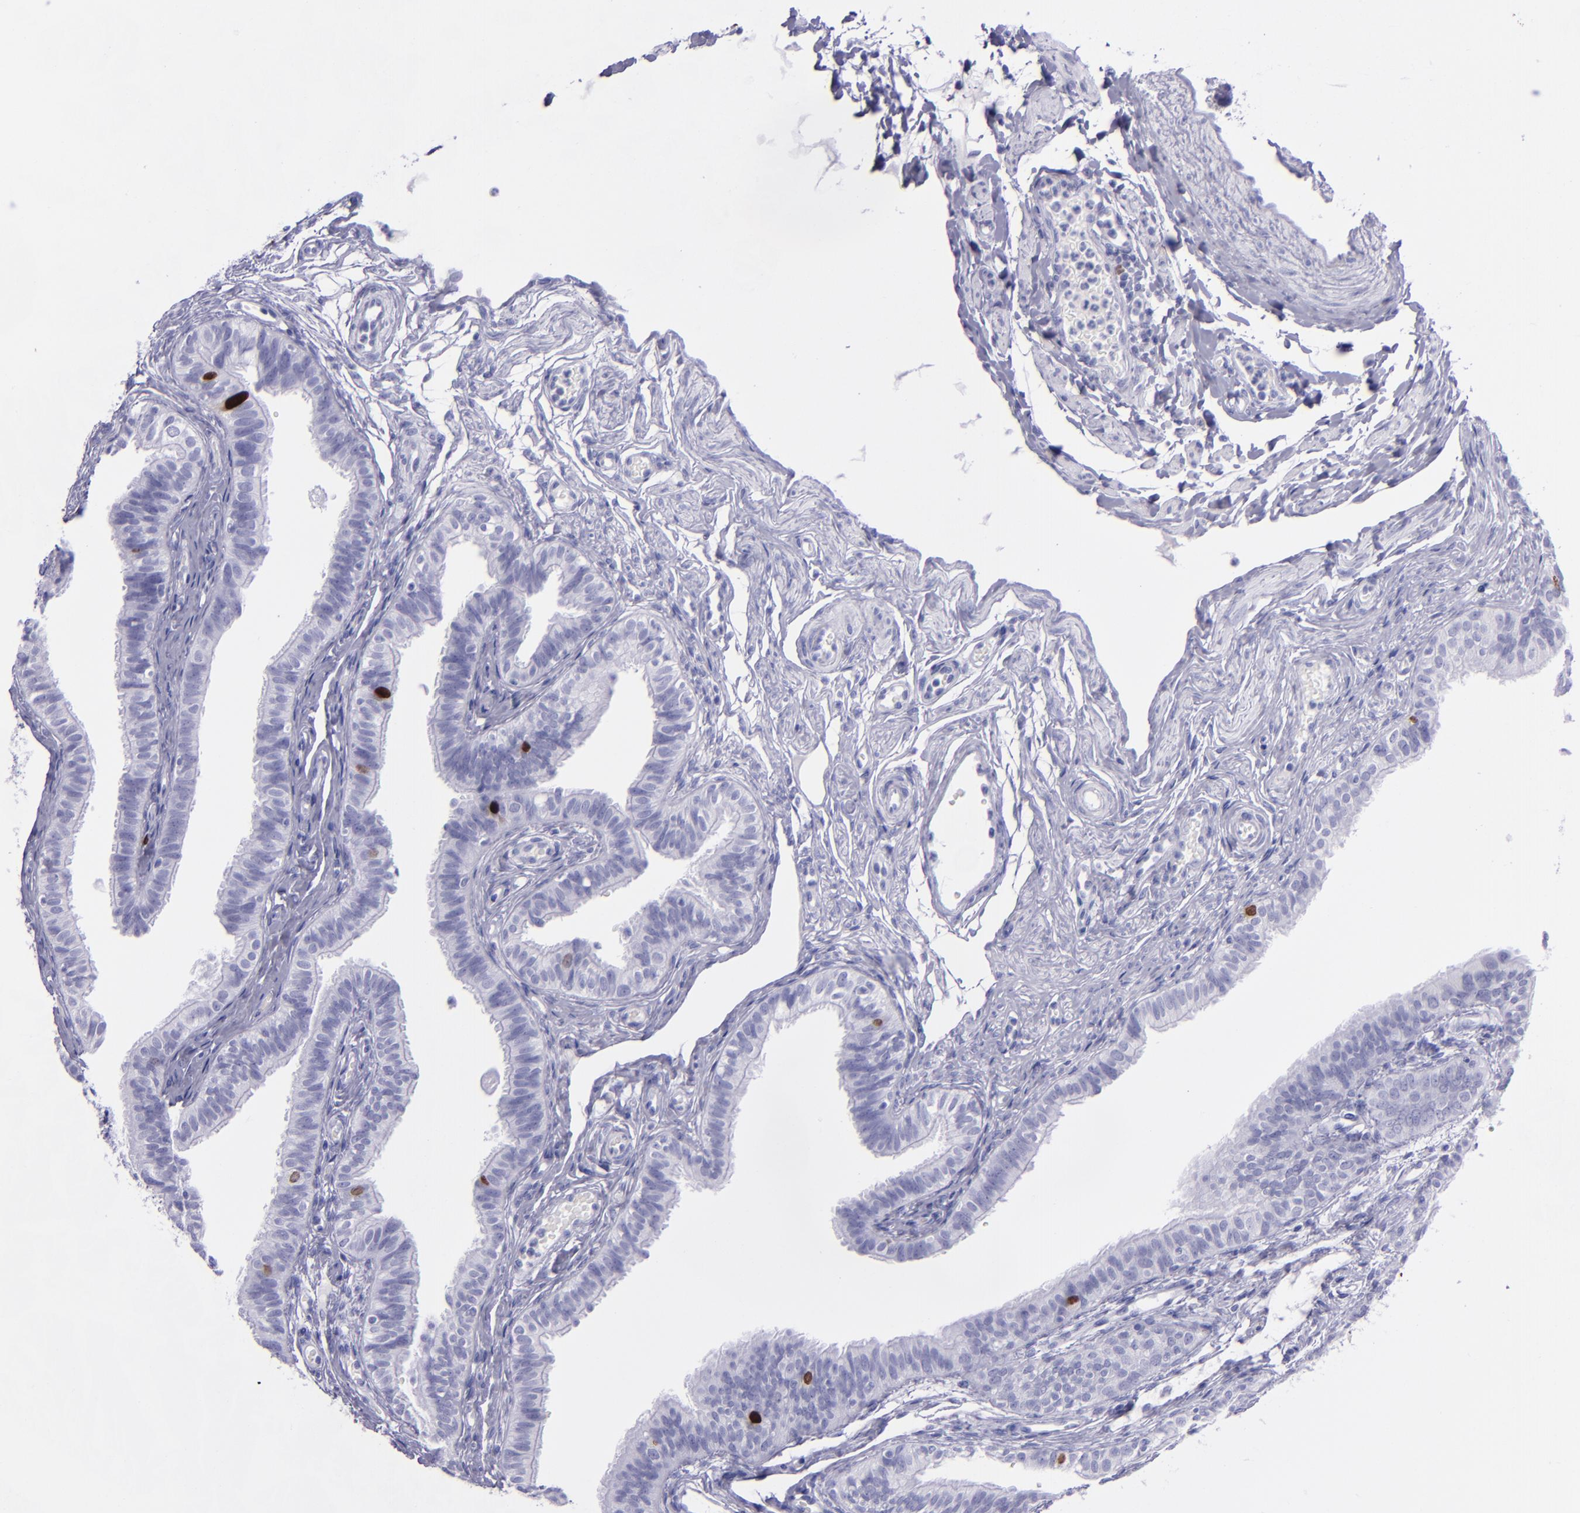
{"staining": {"intensity": "strong", "quantity": "<25%", "location": "nuclear"}, "tissue": "fallopian tube", "cell_type": "Glandular cells", "image_type": "normal", "snomed": [{"axis": "morphology", "description": "Normal tissue, NOS"}, {"axis": "morphology", "description": "Dermoid, NOS"}, {"axis": "topography", "description": "Fallopian tube"}], "caption": "DAB (3,3'-diaminobenzidine) immunohistochemical staining of normal human fallopian tube reveals strong nuclear protein staining in approximately <25% of glandular cells. The staining was performed using DAB (3,3'-diaminobenzidine) to visualize the protein expression in brown, while the nuclei were stained in blue with hematoxylin (Magnification: 20x).", "gene": "TOP2A", "patient": {"sex": "female", "age": 33}}